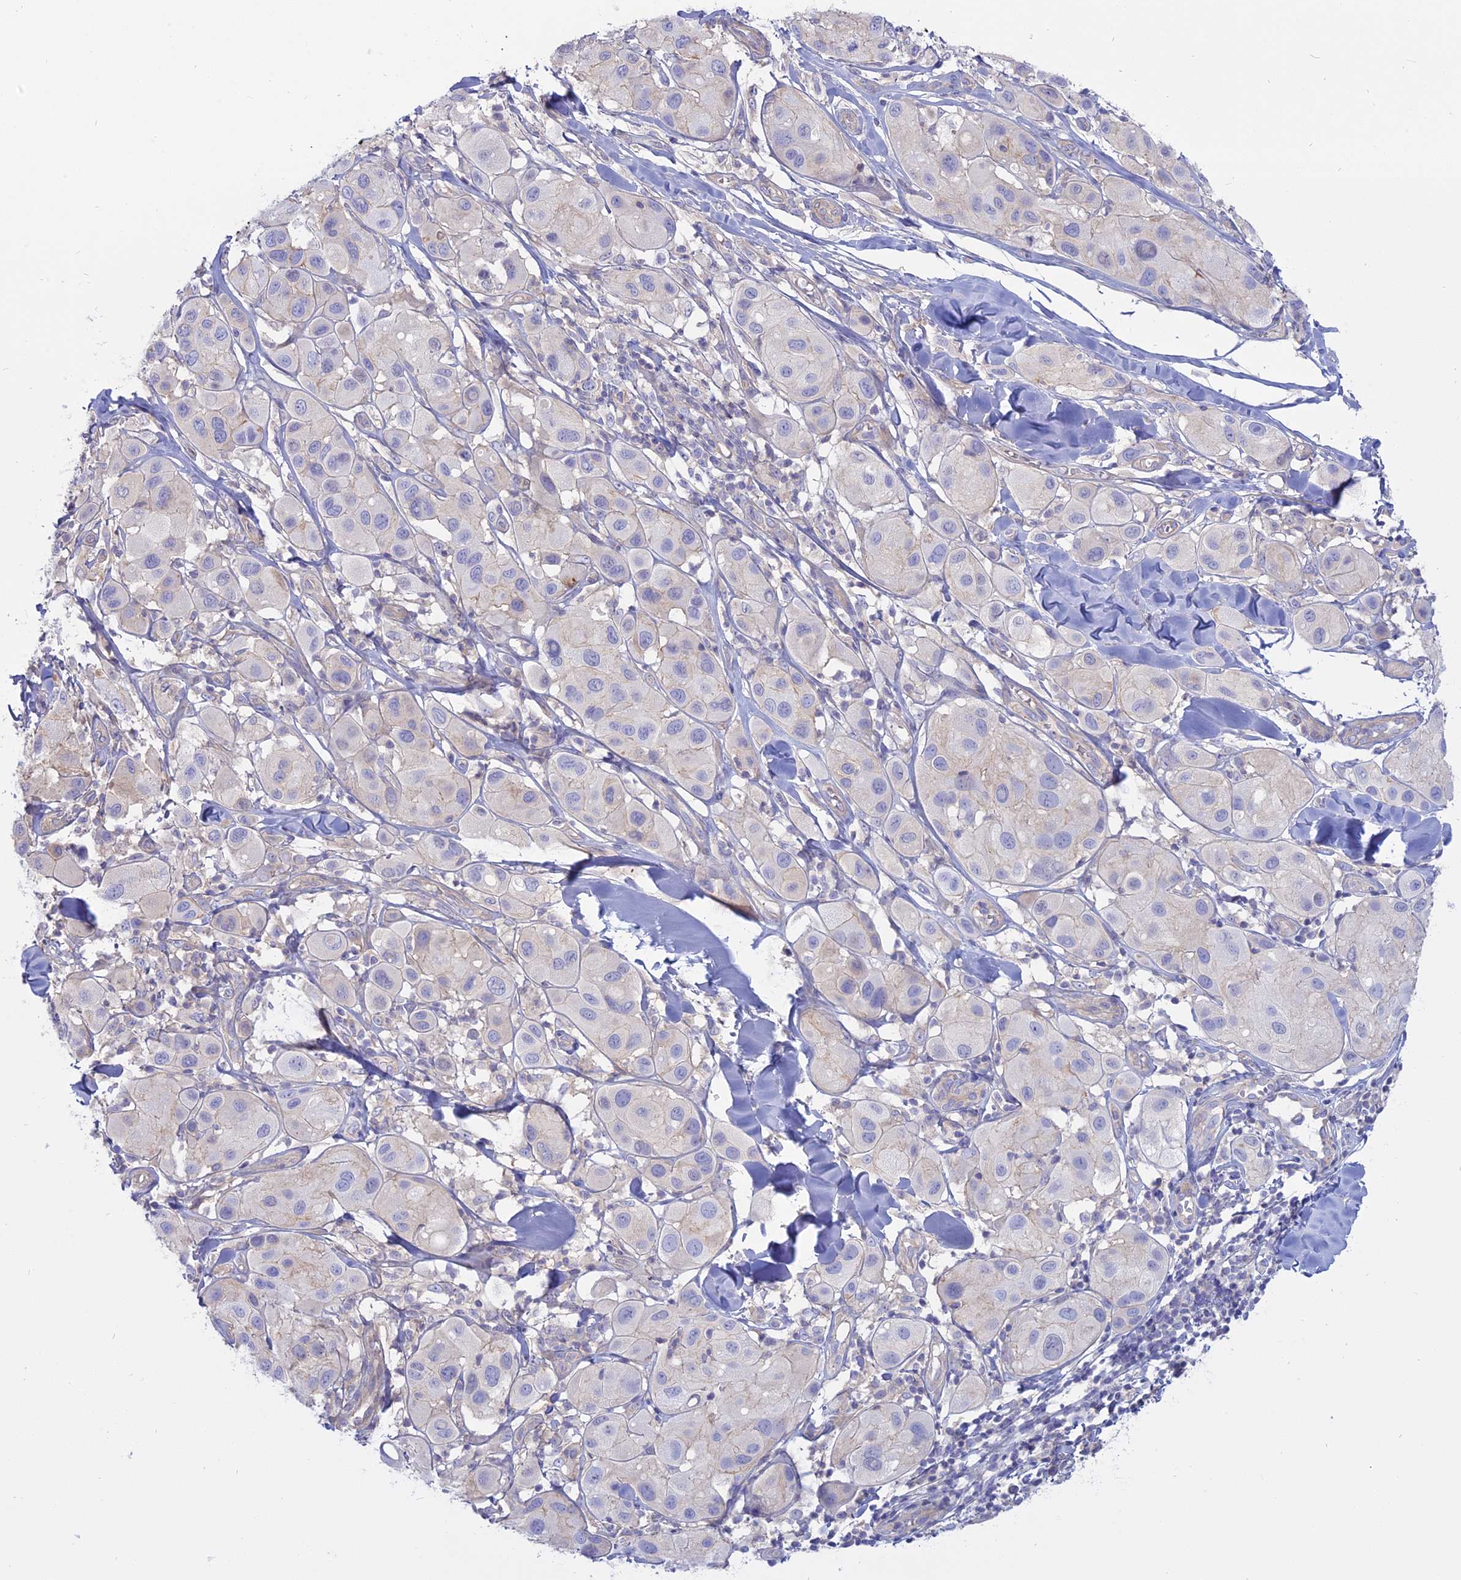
{"staining": {"intensity": "negative", "quantity": "none", "location": "none"}, "tissue": "melanoma", "cell_type": "Tumor cells", "image_type": "cancer", "snomed": [{"axis": "morphology", "description": "Malignant melanoma, Metastatic site"}, {"axis": "topography", "description": "Skin"}], "caption": "Human melanoma stained for a protein using immunohistochemistry (IHC) exhibits no staining in tumor cells.", "gene": "AHCYL1", "patient": {"sex": "male", "age": 41}}